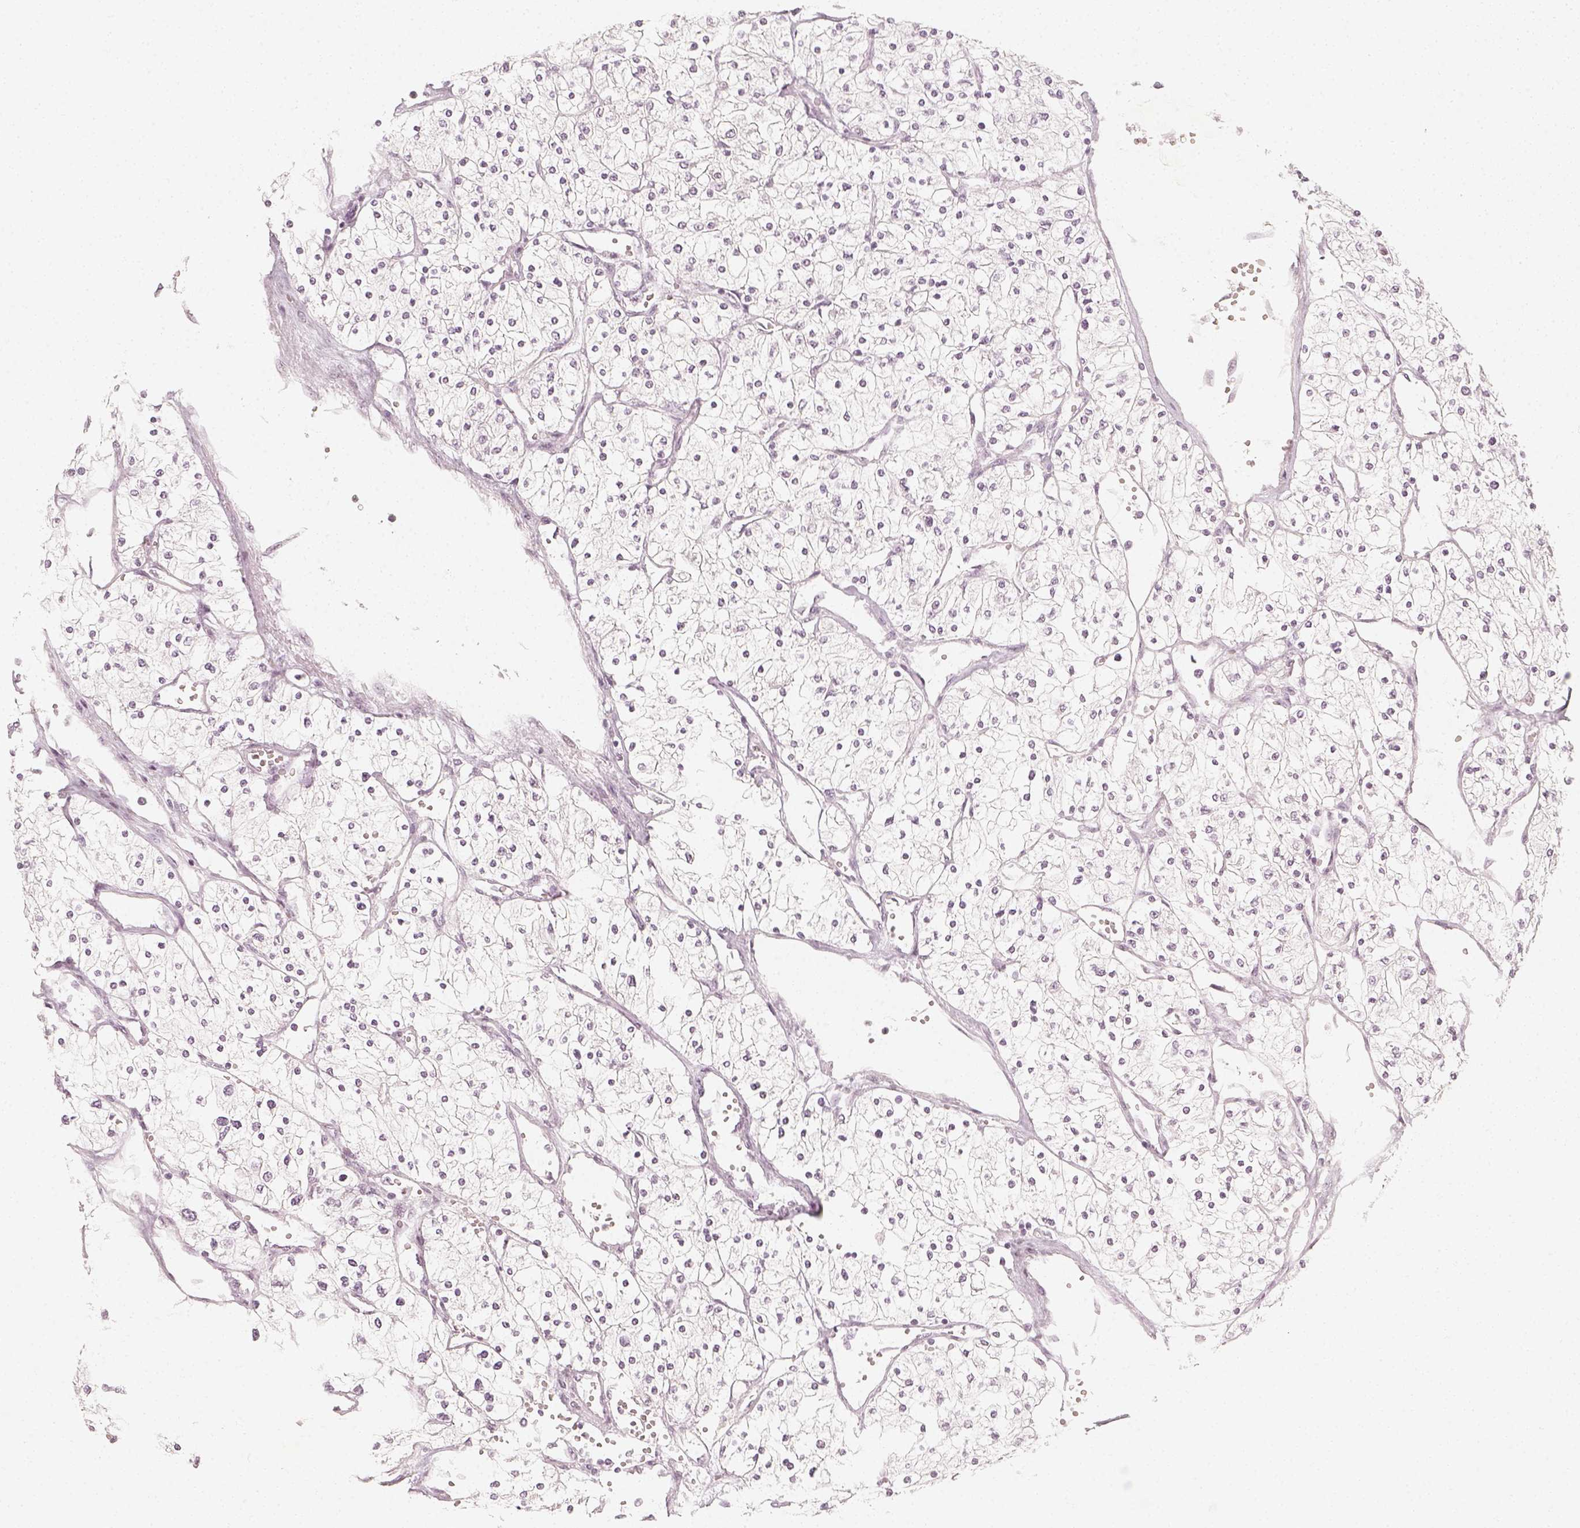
{"staining": {"intensity": "negative", "quantity": "none", "location": "none"}, "tissue": "renal cancer", "cell_type": "Tumor cells", "image_type": "cancer", "snomed": [{"axis": "morphology", "description": "Adenocarcinoma, NOS"}, {"axis": "topography", "description": "Kidney"}], "caption": "The immunohistochemistry (IHC) photomicrograph has no significant positivity in tumor cells of renal cancer tissue.", "gene": "KRTAP2-1", "patient": {"sex": "male", "age": 80}}